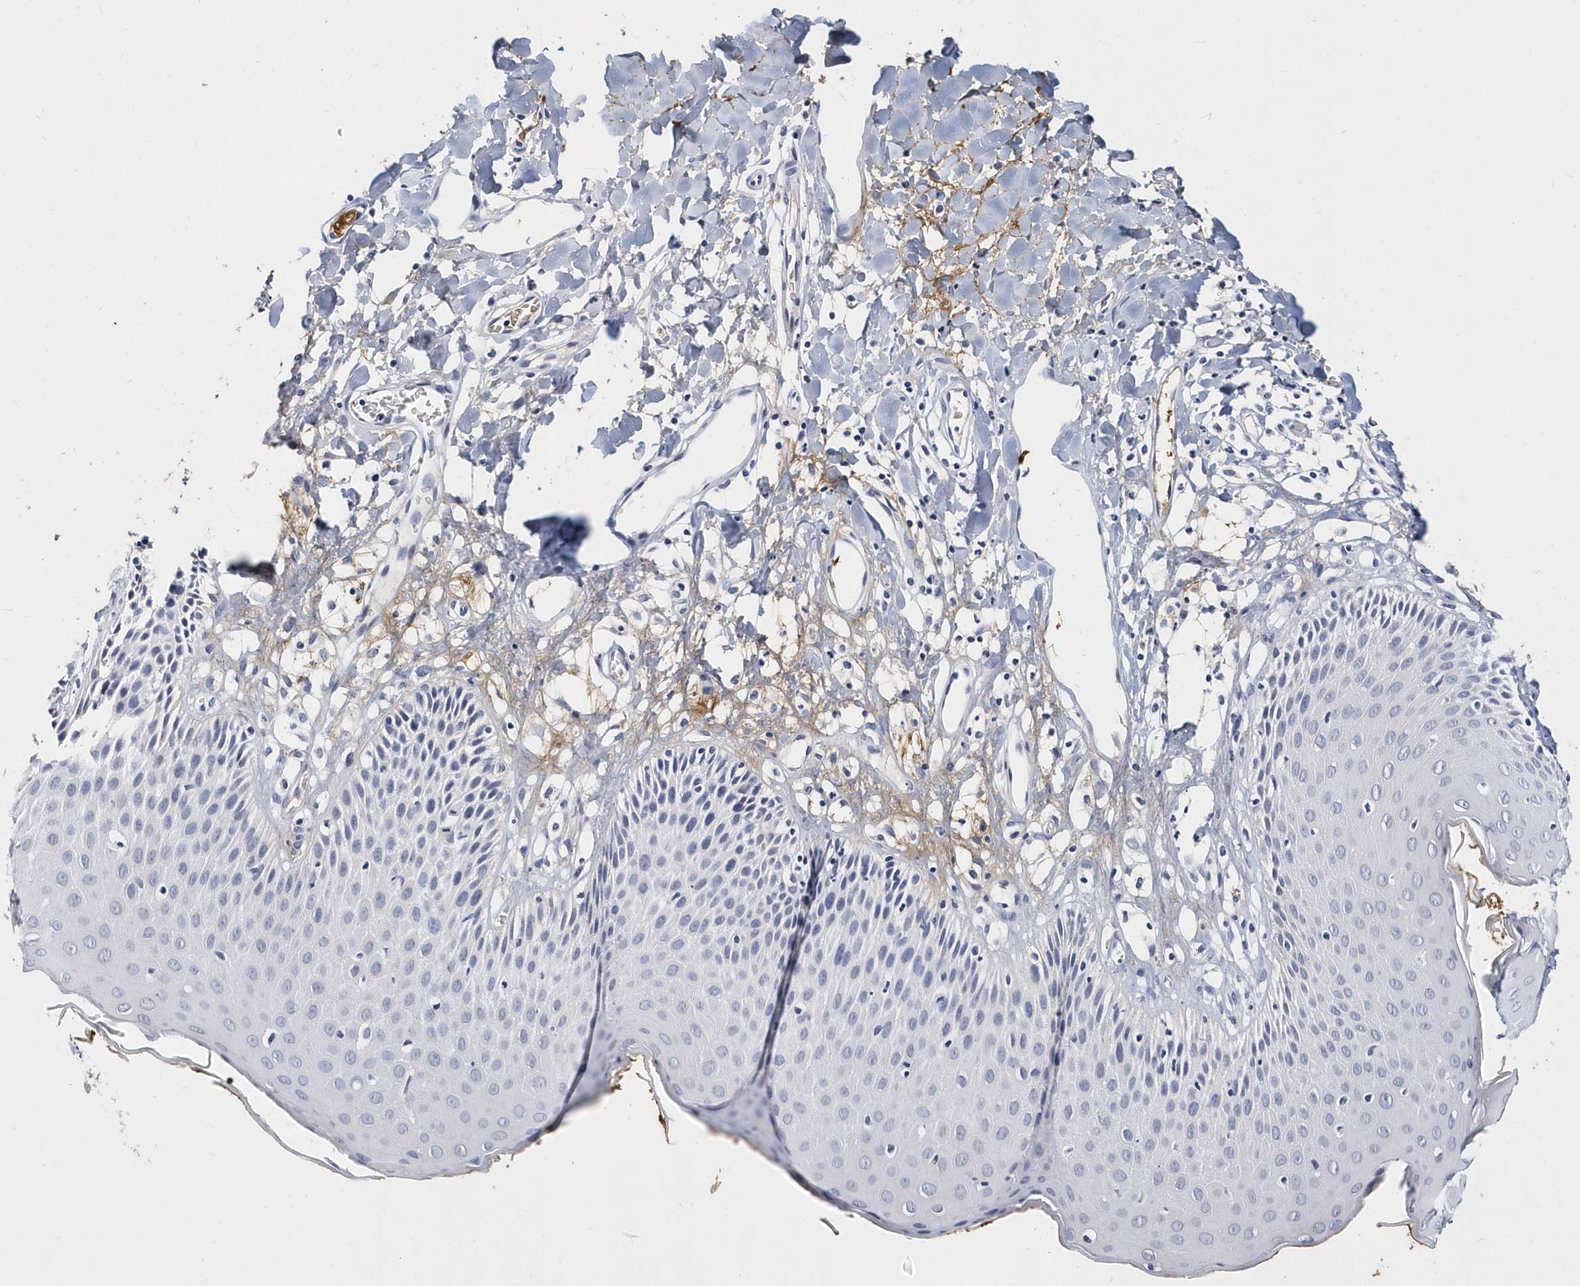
{"staining": {"intensity": "negative", "quantity": "none", "location": "none"}, "tissue": "skin", "cell_type": "Epidermal cells", "image_type": "normal", "snomed": [{"axis": "morphology", "description": "Normal tissue, NOS"}, {"axis": "topography", "description": "Vulva"}], "caption": "Immunohistochemical staining of benign human skin displays no significant expression in epidermal cells. (DAB immunohistochemistry (IHC) with hematoxylin counter stain).", "gene": "ITGA2B", "patient": {"sex": "female", "age": 68}}